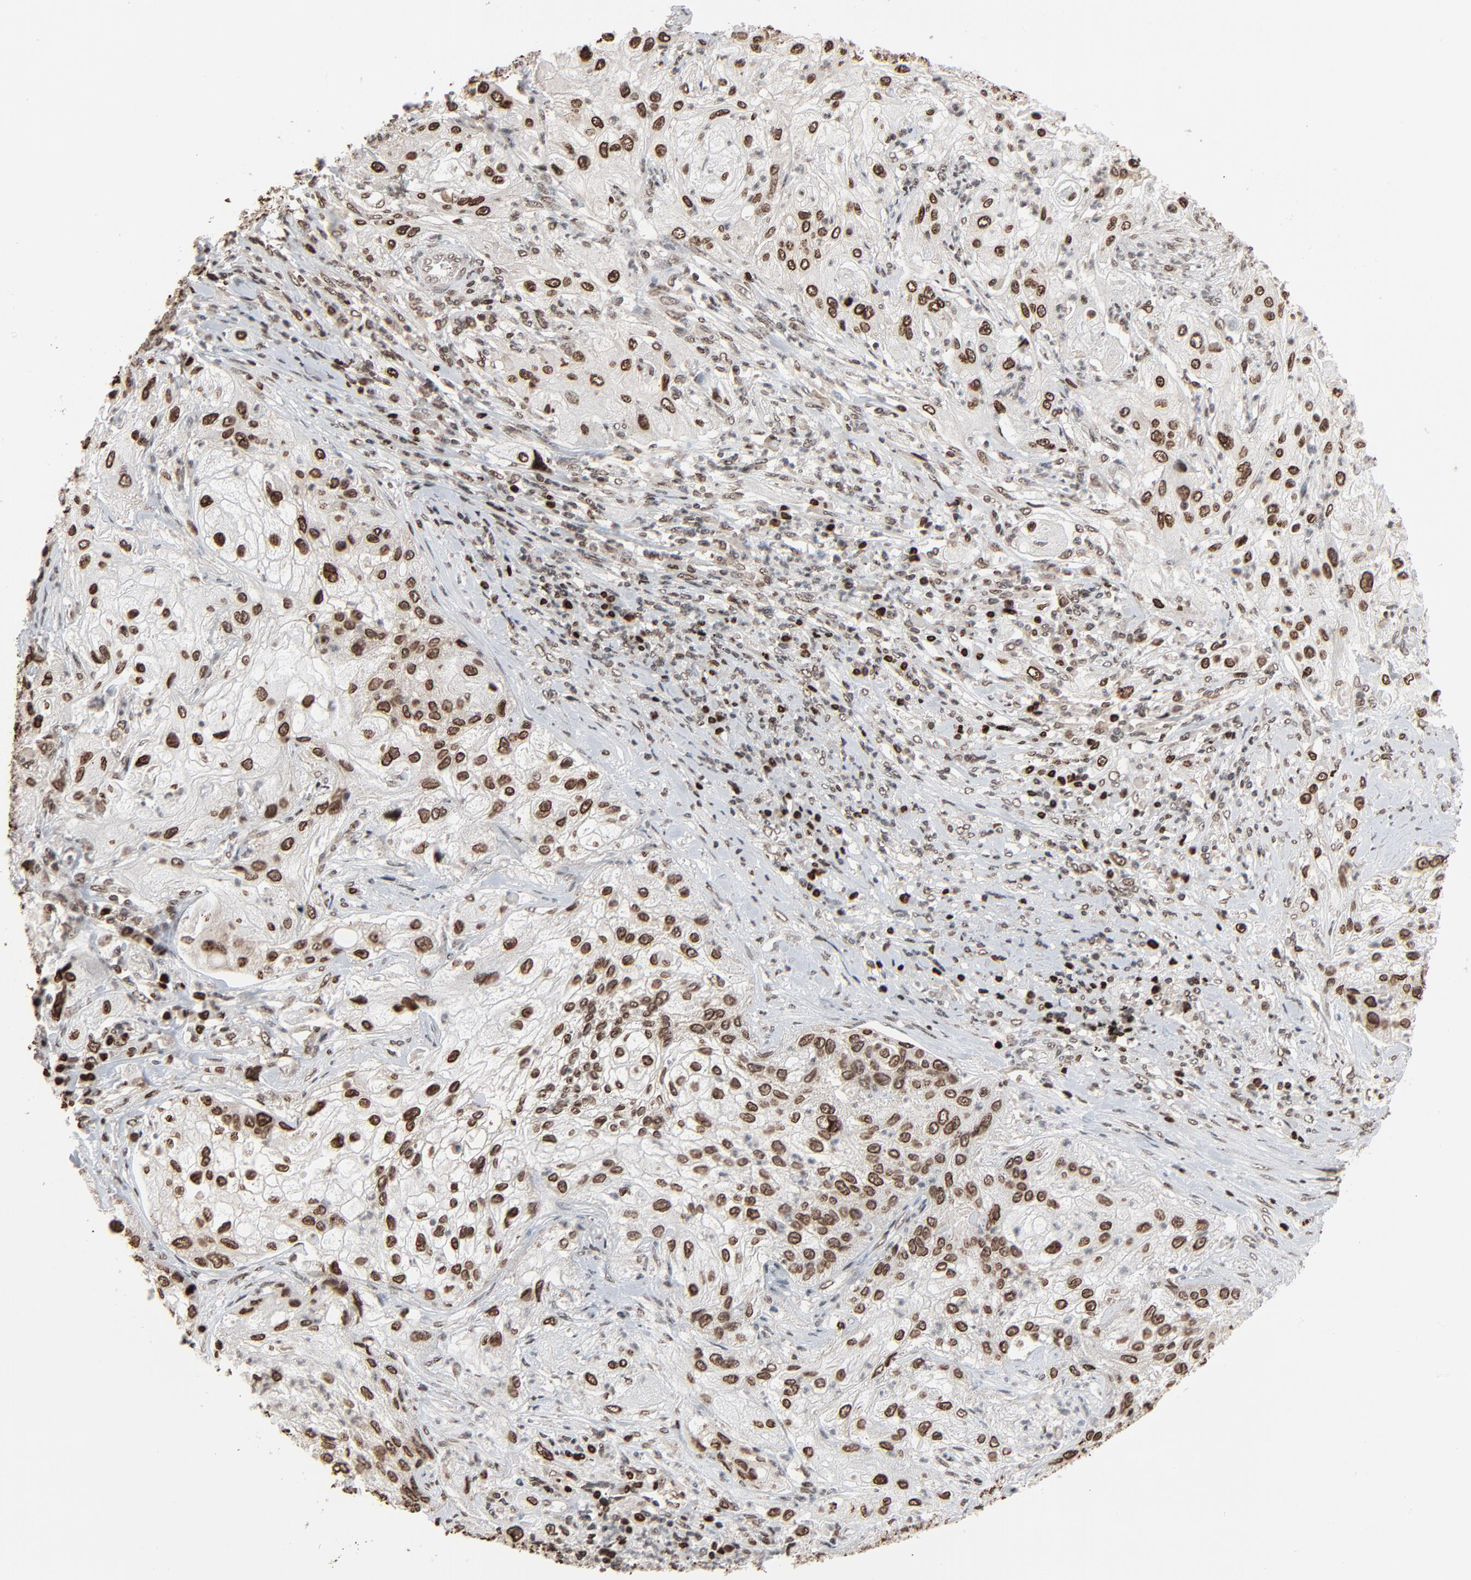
{"staining": {"intensity": "moderate", "quantity": ">75%", "location": "nuclear"}, "tissue": "lung cancer", "cell_type": "Tumor cells", "image_type": "cancer", "snomed": [{"axis": "morphology", "description": "Inflammation, NOS"}, {"axis": "morphology", "description": "Squamous cell carcinoma, NOS"}, {"axis": "topography", "description": "Lymph node"}, {"axis": "topography", "description": "Soft tissue"}, {"axis": "topography", "description": "Lung"}], "caption": "Immunohistochemistry (IHC) (DAB) staining of lung cancer (squamous cell carcinoma) shows moderate nuclear protein expression in about >75% of tumor cells.", "gene": "RPS6KA3", "patient": {"sex": "male", "age": 66}}